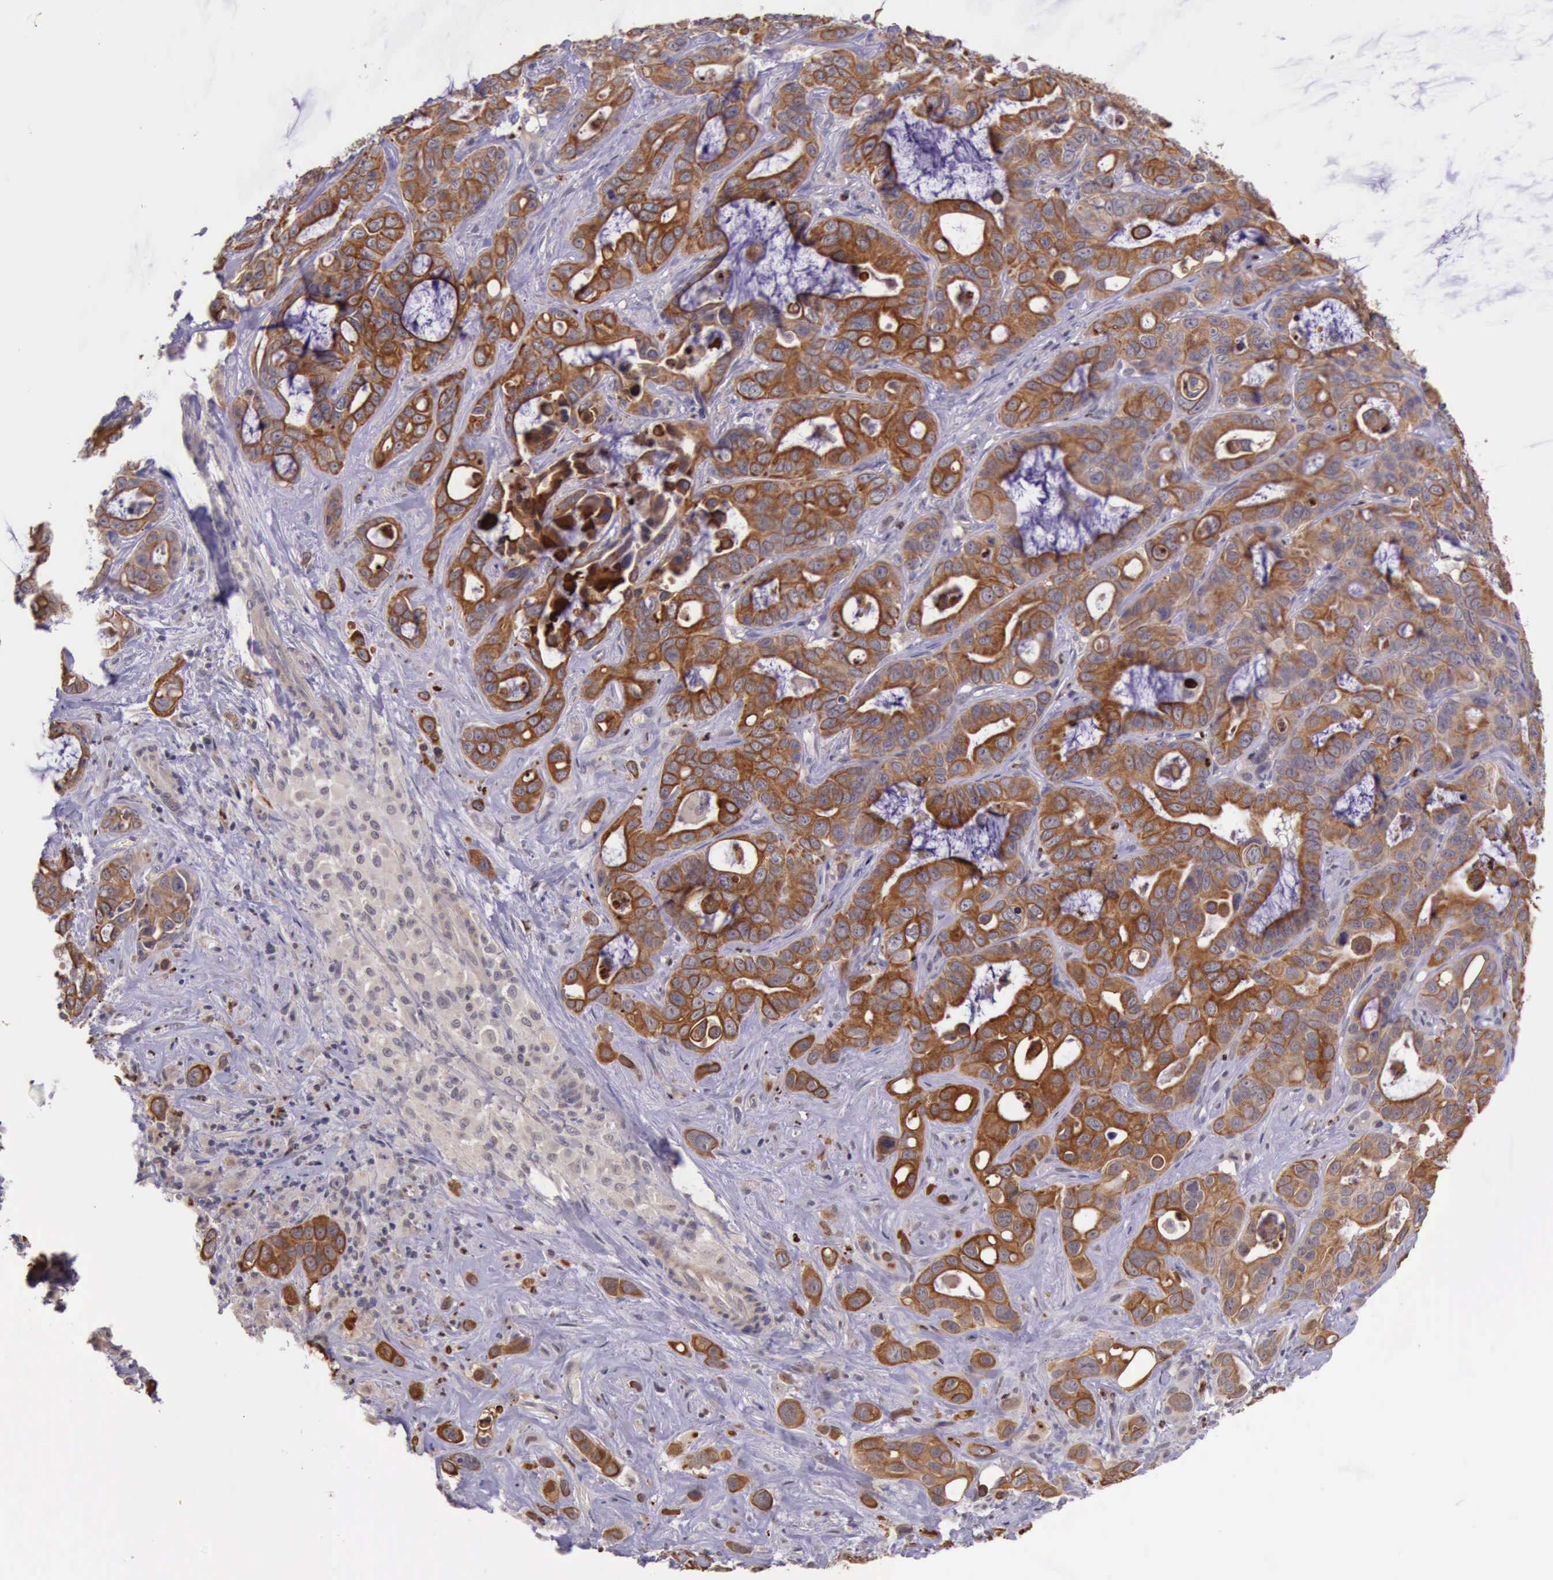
{"staining": {"intensity": "moderate", "quantity": ">75%", "location": "cytoplasmic/membranous"}, "tissue": "liver cancer", "cell_type": "Tumor cells", "image_type": "cancer", "snomed": [{"axis": "morphology", "description": "Cholangiocarcinoma"}, {"axis": "topography", "description": "Liver"}], "caption": "Protein staining exhibits moderate cytoplasmic/membranous expression in approximately >75% of tumor cells in liver cholangiocarcinoma.", "gene": "PRICKLE3", "patient": {"sex": "female", "age": 79}}